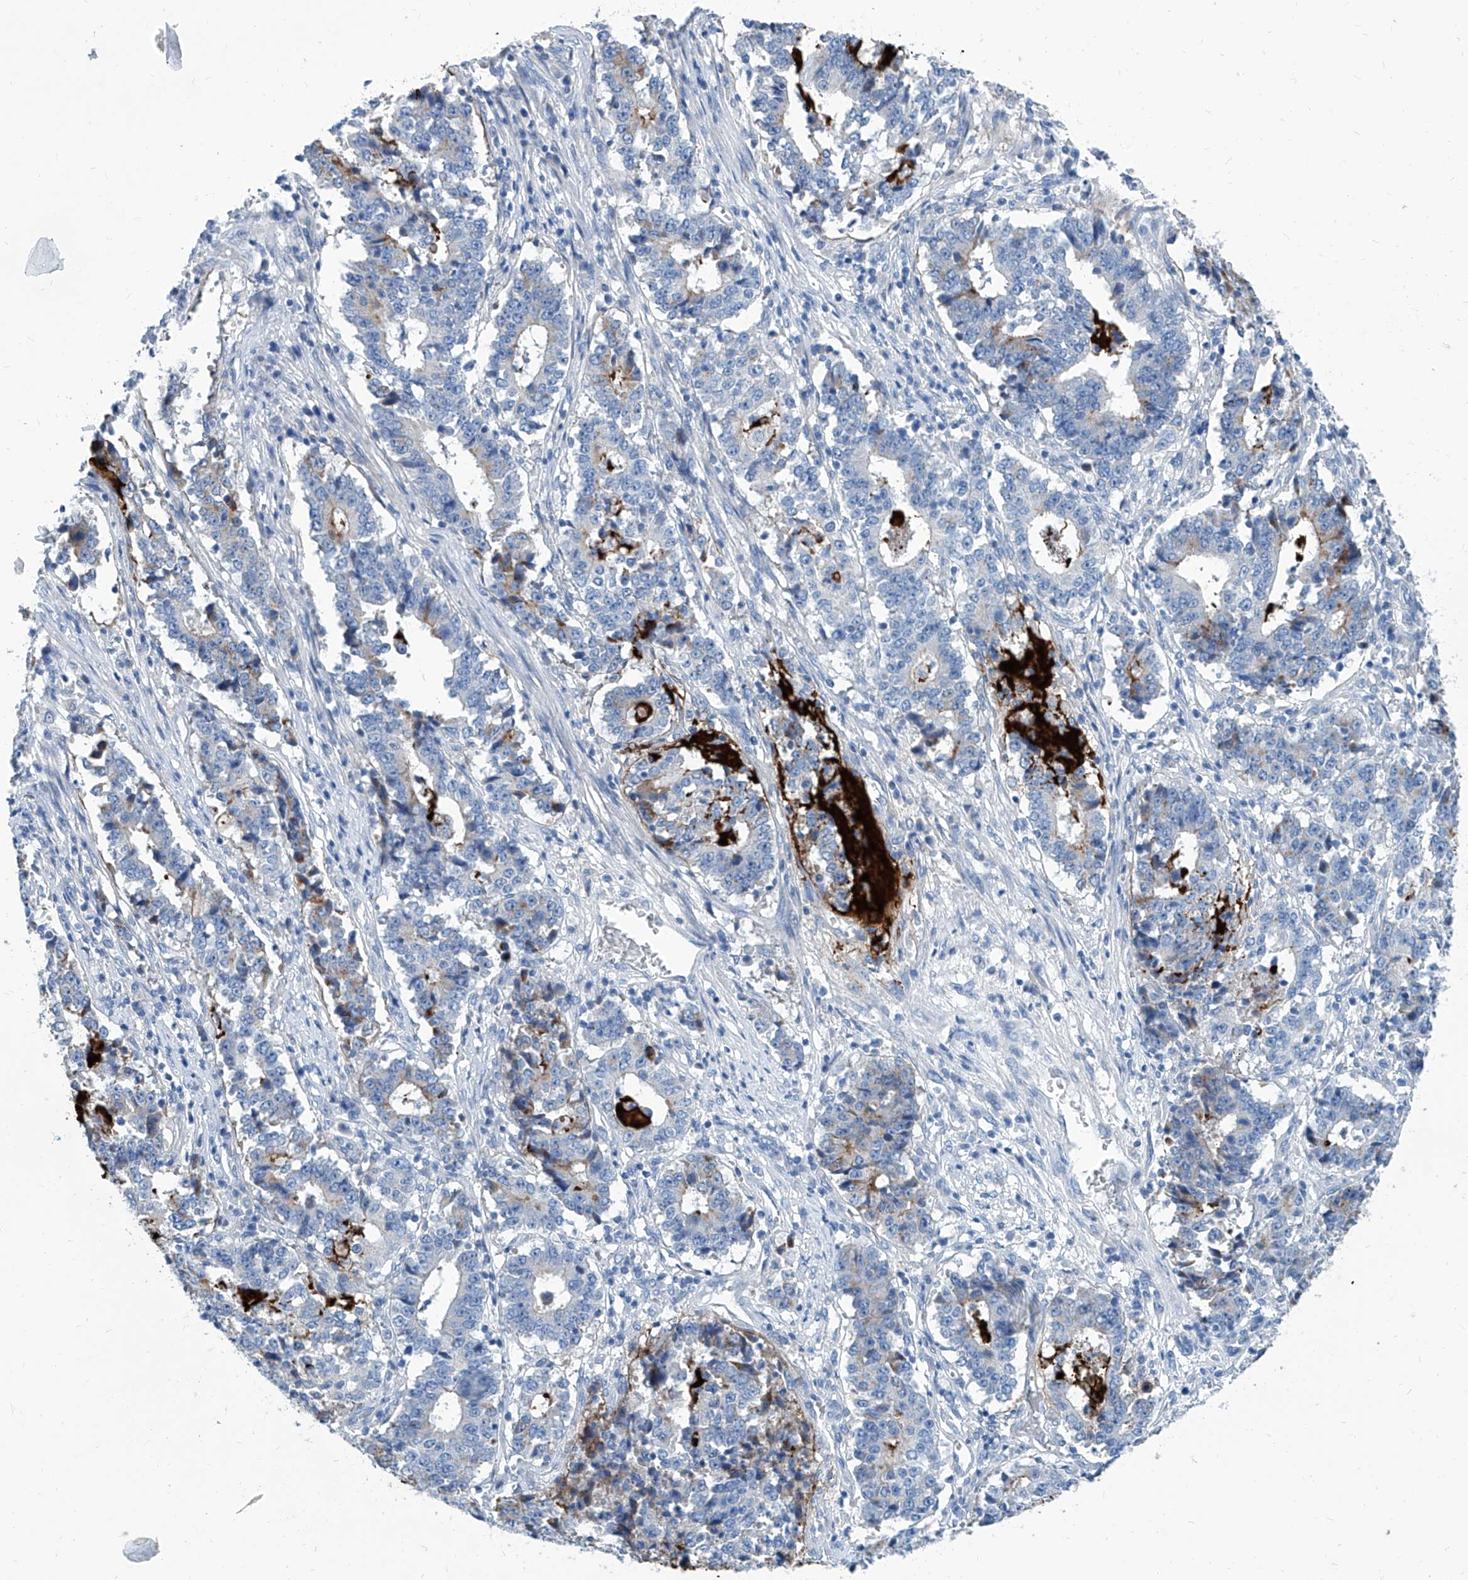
{"staining": {"intensity": "negative", "quantity": "none", "location": "none"}, "tissue": "stomach cancer", "cell_type": "Tumor cells", "image_type": "cancer", "snomed": [{"axis": "morphology", "description": "Adenocarcinoma, NOS"}, {"axis": "topography", "description": "Stomach"}], "caption": "High magnification brightfield microscopy of stomach cancer stained with DAB (brown) and counterstained with hematoxylin (blue): tumor cells show no significant positivity.", "gene": "ZNF519", "patient": {"sex": "male", "age": 59}}